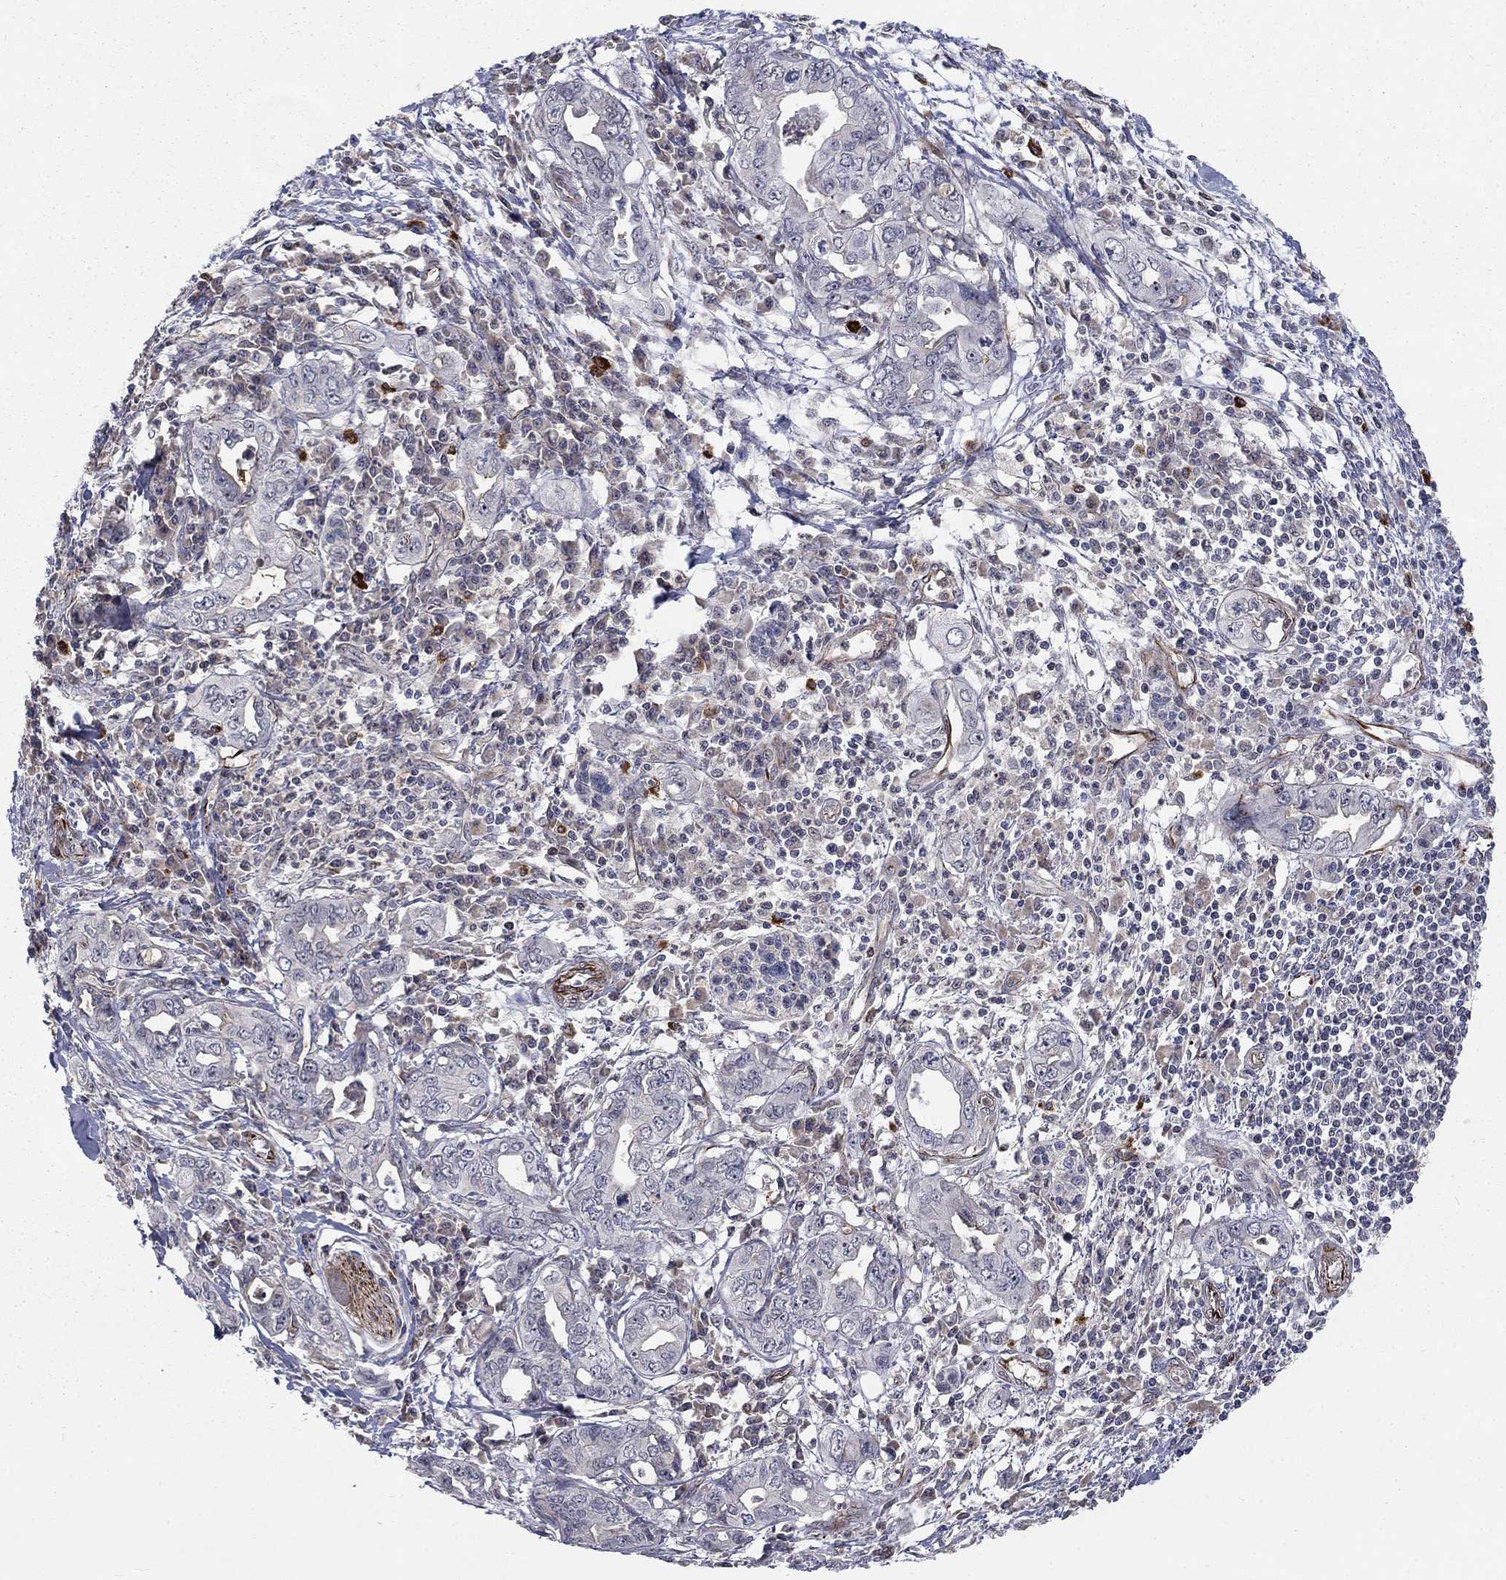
{"staining": {"intensity": "negative", "quantity": "none", "location": "none"}, "tissue": "pancreatic cancer", "cell_type": "Tumor cells", "image_type": "cancer", "snomed": [{"axis": "morphology", "description": "Adenocarcinoma, NOS"}, {"axis": "topography", "description": "Pancreas"}], "caption": "Immunohistochemistry of human pancreatic cancer (adenocarcinoma) demonstrates no staining in tumor cells.", "gene": "MSRA", "patient": {"sex": "male", "age": 68}}